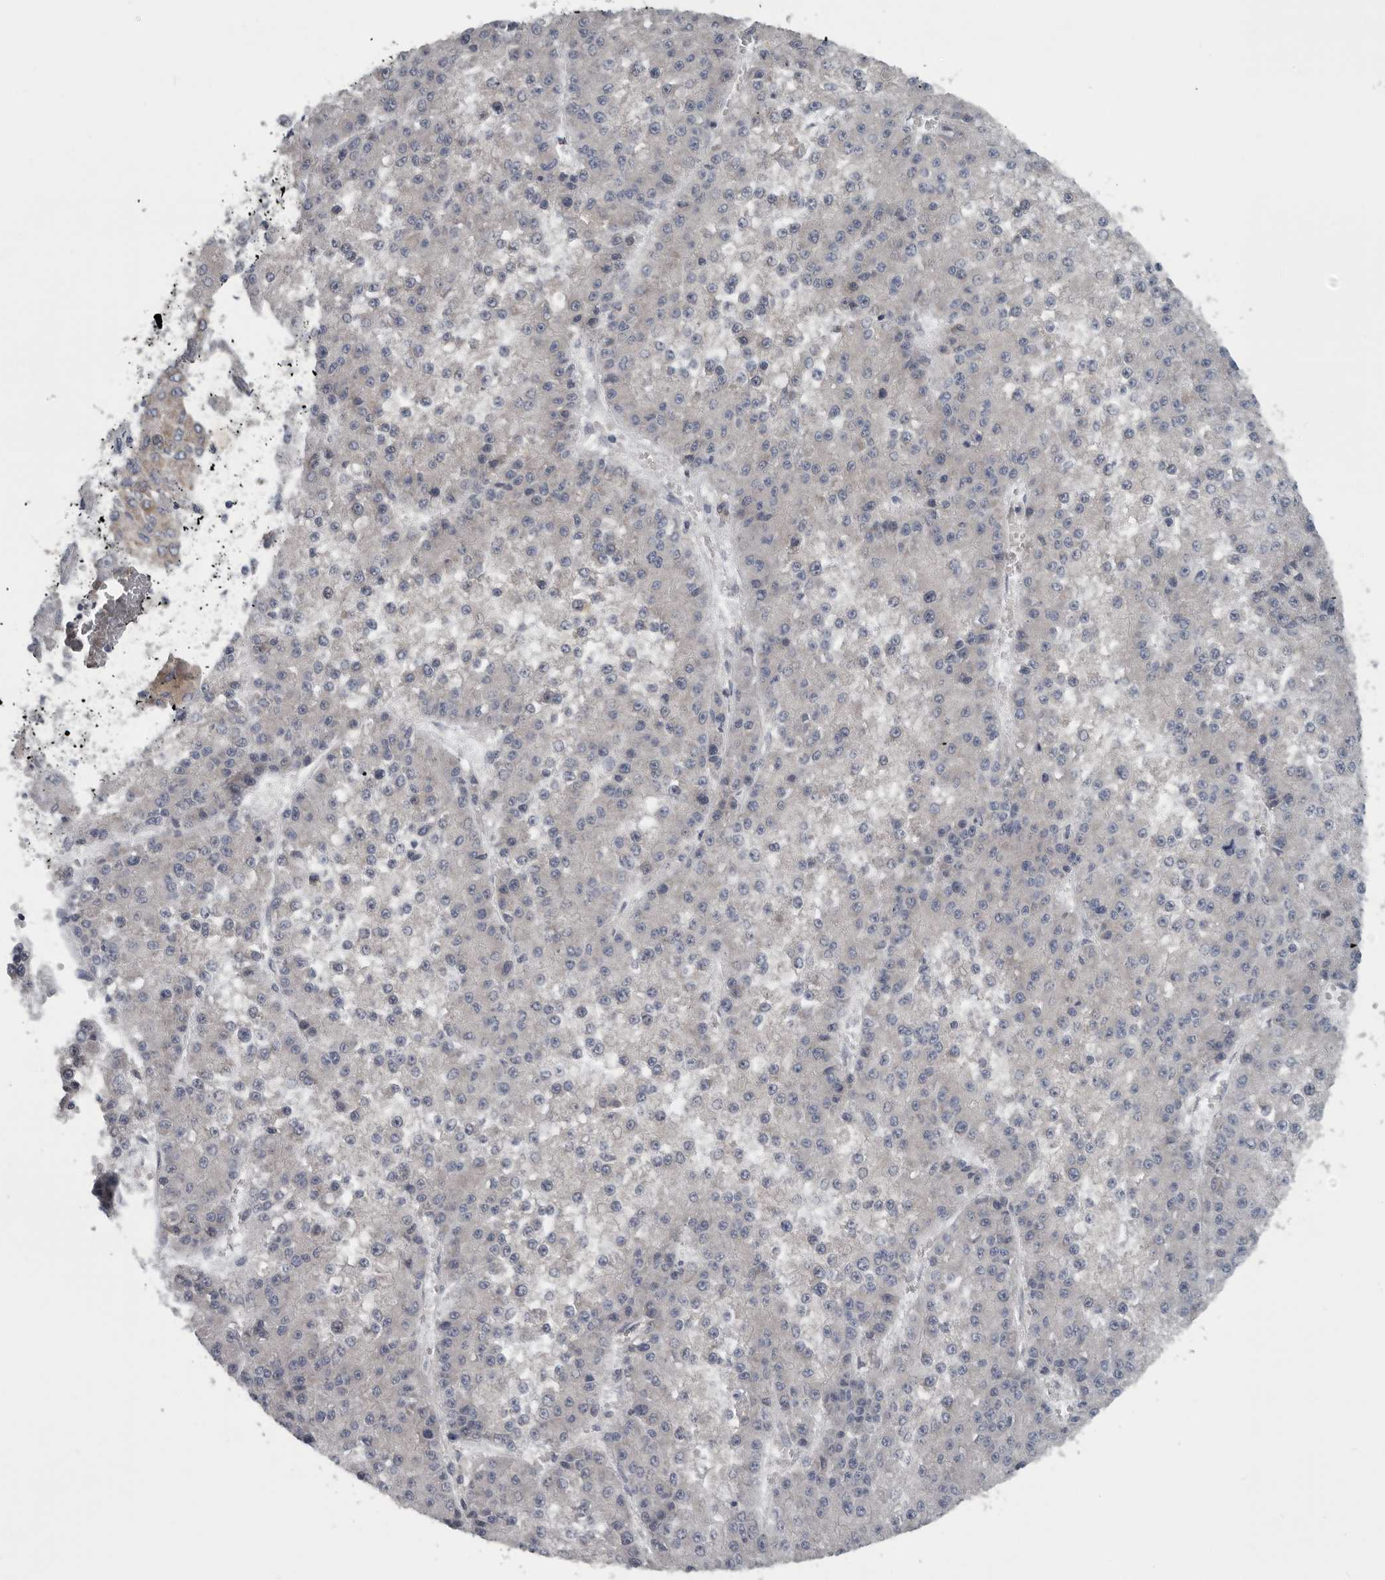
{"staining": {"intensity": "negative", "quantity": "none", "location": "none"}, "tissue": "liver cancer", "cell_type": "Tumor cells", "image_type": "cancer", "snomed": [{"axis": "morphology", "description": "Carcinoma, Hepatocellular, NOS"}, {"axis": "topography", "description": "Liver"}], "caption": "Tumor cells are negative for brown protein staining in liver hepatocellular carcinoma. The staining was performed using DAB (3,3'-diaminobenzidine) to visualize the protein expression in brown, while the nuclei were stained in blue with hematoxylin (Magnification: 20x).", "gene": "TMEM199", "patient": {"sex": "female", "age": 73}}